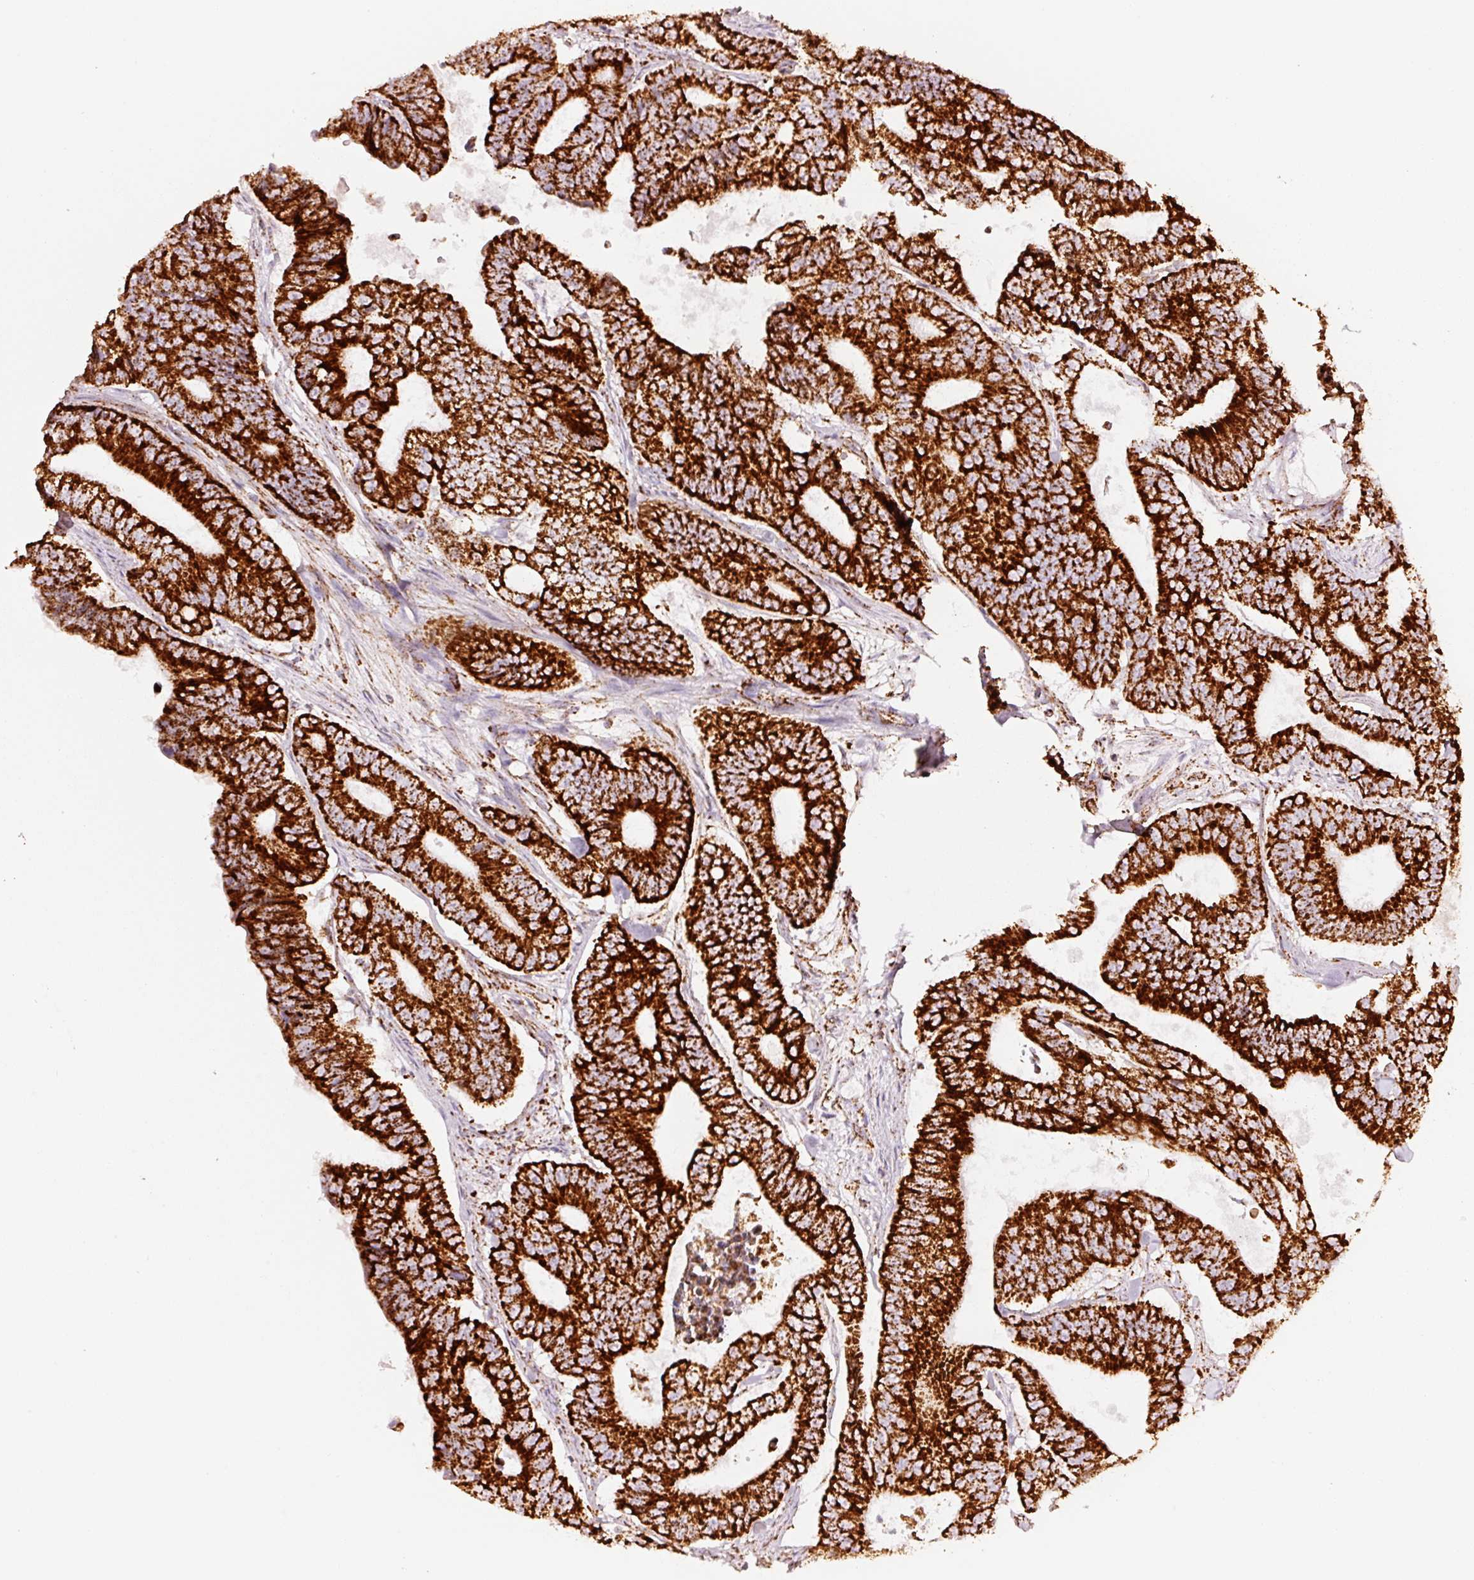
{"staining": {"intensity": "strong", "quantity": ">75%", "location": "cytoplasmic/membranous"}, "tissue": "colorectal cancer", "cell_type": "Tumor cells", "image_type": "cancer", "snomed": [{"axis": "morphology", "description": "Adenocarcinoma, NOS"}, {"axis": "topography", "description": "Colon"}], "caption": "Immunohistochemical staining of human colorectal adenocarcinoma shows high levels of strong cytoplasmic/membranous protein expression in about >75% of tumor cells. The protein of interest is shown in brown color, while the nuclei are stained blue.", "gene": "UQCRC1", "patient": {"sex": "female", "age": 48}}